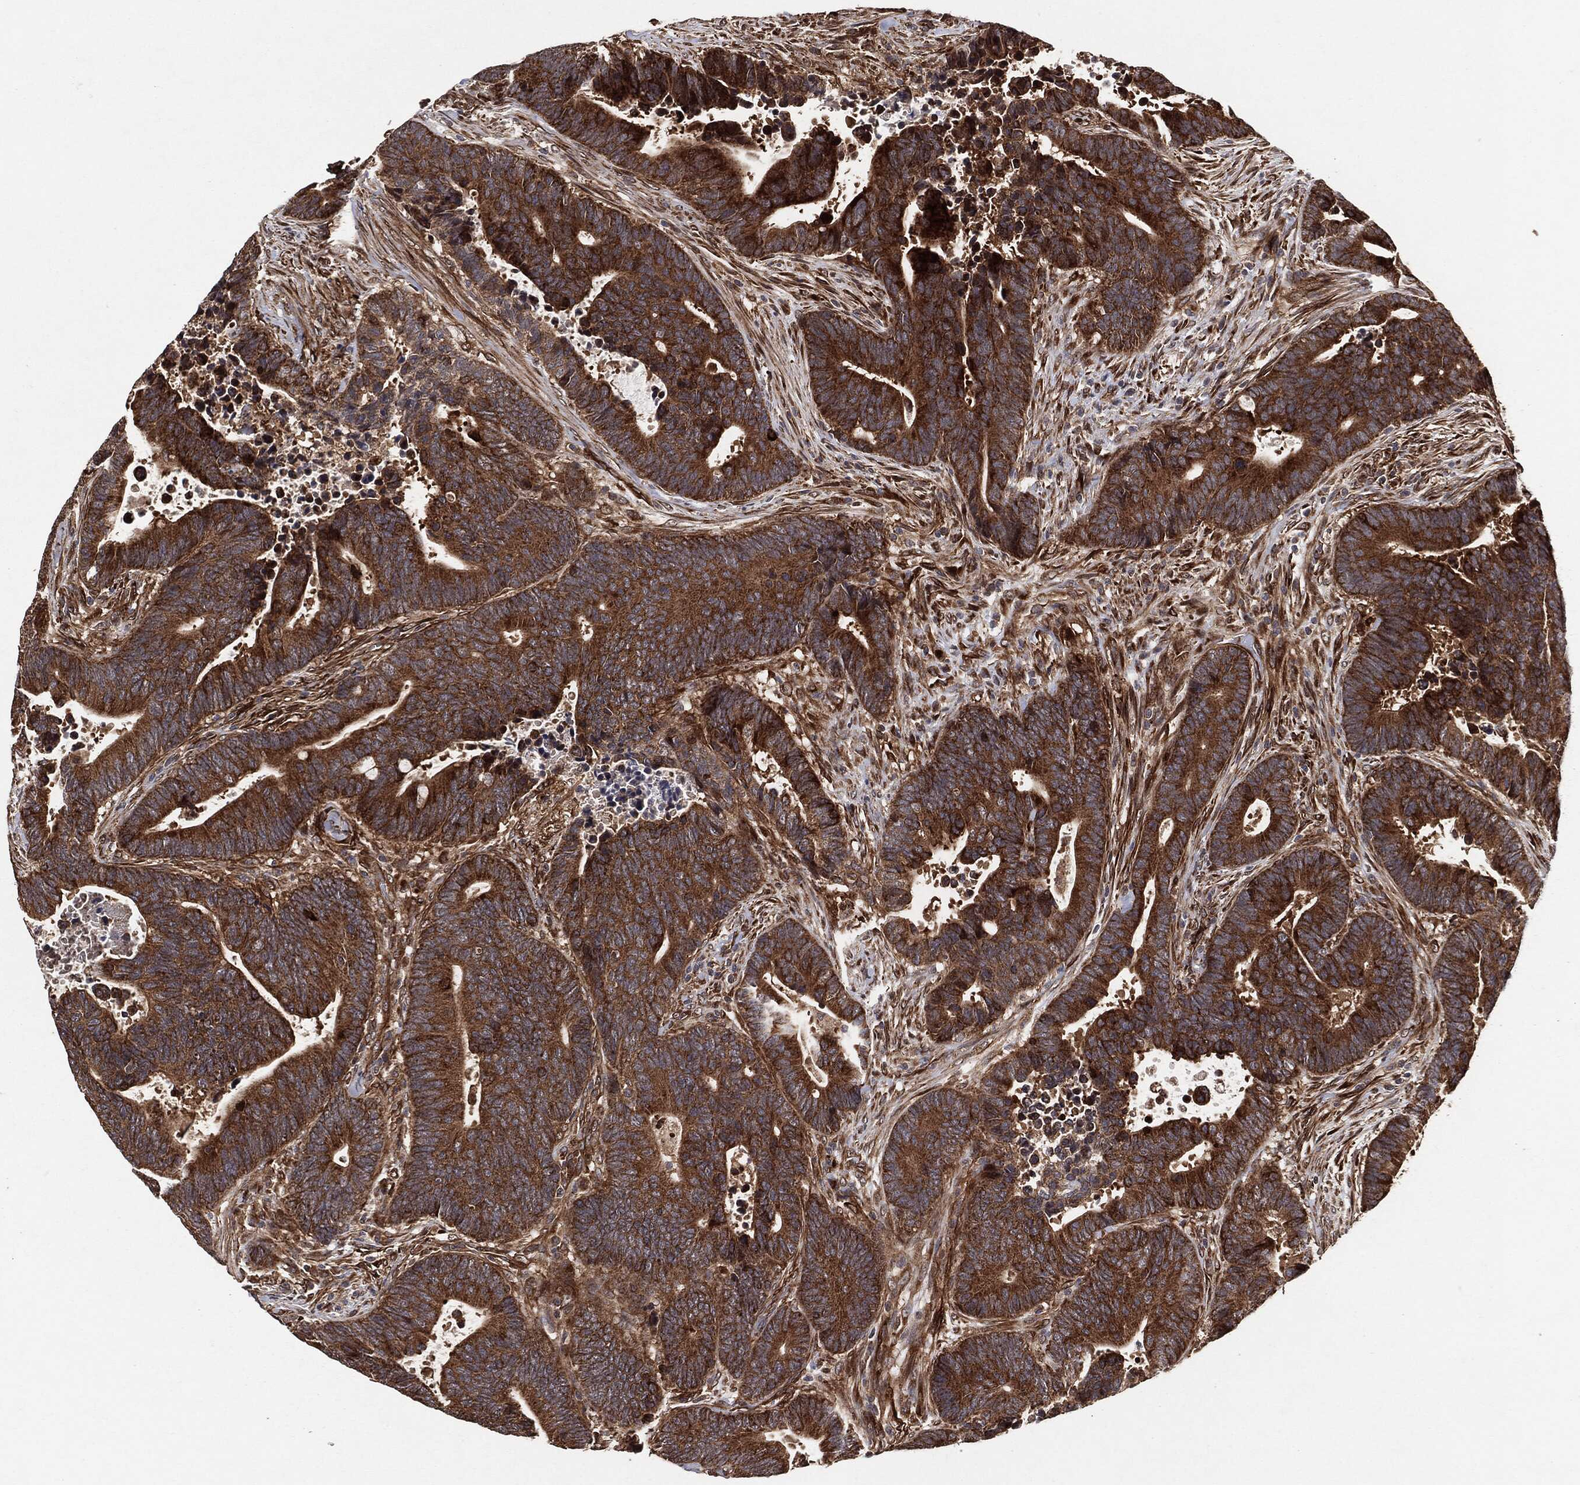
{"staining": {"intensity": "strong", "quantity": ">75%", "location": "cytoplasmic/membranous"}, "tissue": "colorectal cancer", "cell_type": "Tumor cells", "image_type": "cancer", "snomed": [{"axis": "morphology", "description": "Adenocarcinoma, NOS"}, {"axis": "topography", "description": "Colon"}], "caption": "Protein expression analysis of human adenocarcinoma (colorectal) reveals strong cytoplasmic/membranous expression in about >75% of tumor cells.", "gene": "BCAR1", "patient": {"sex": "male", "age": 75}}